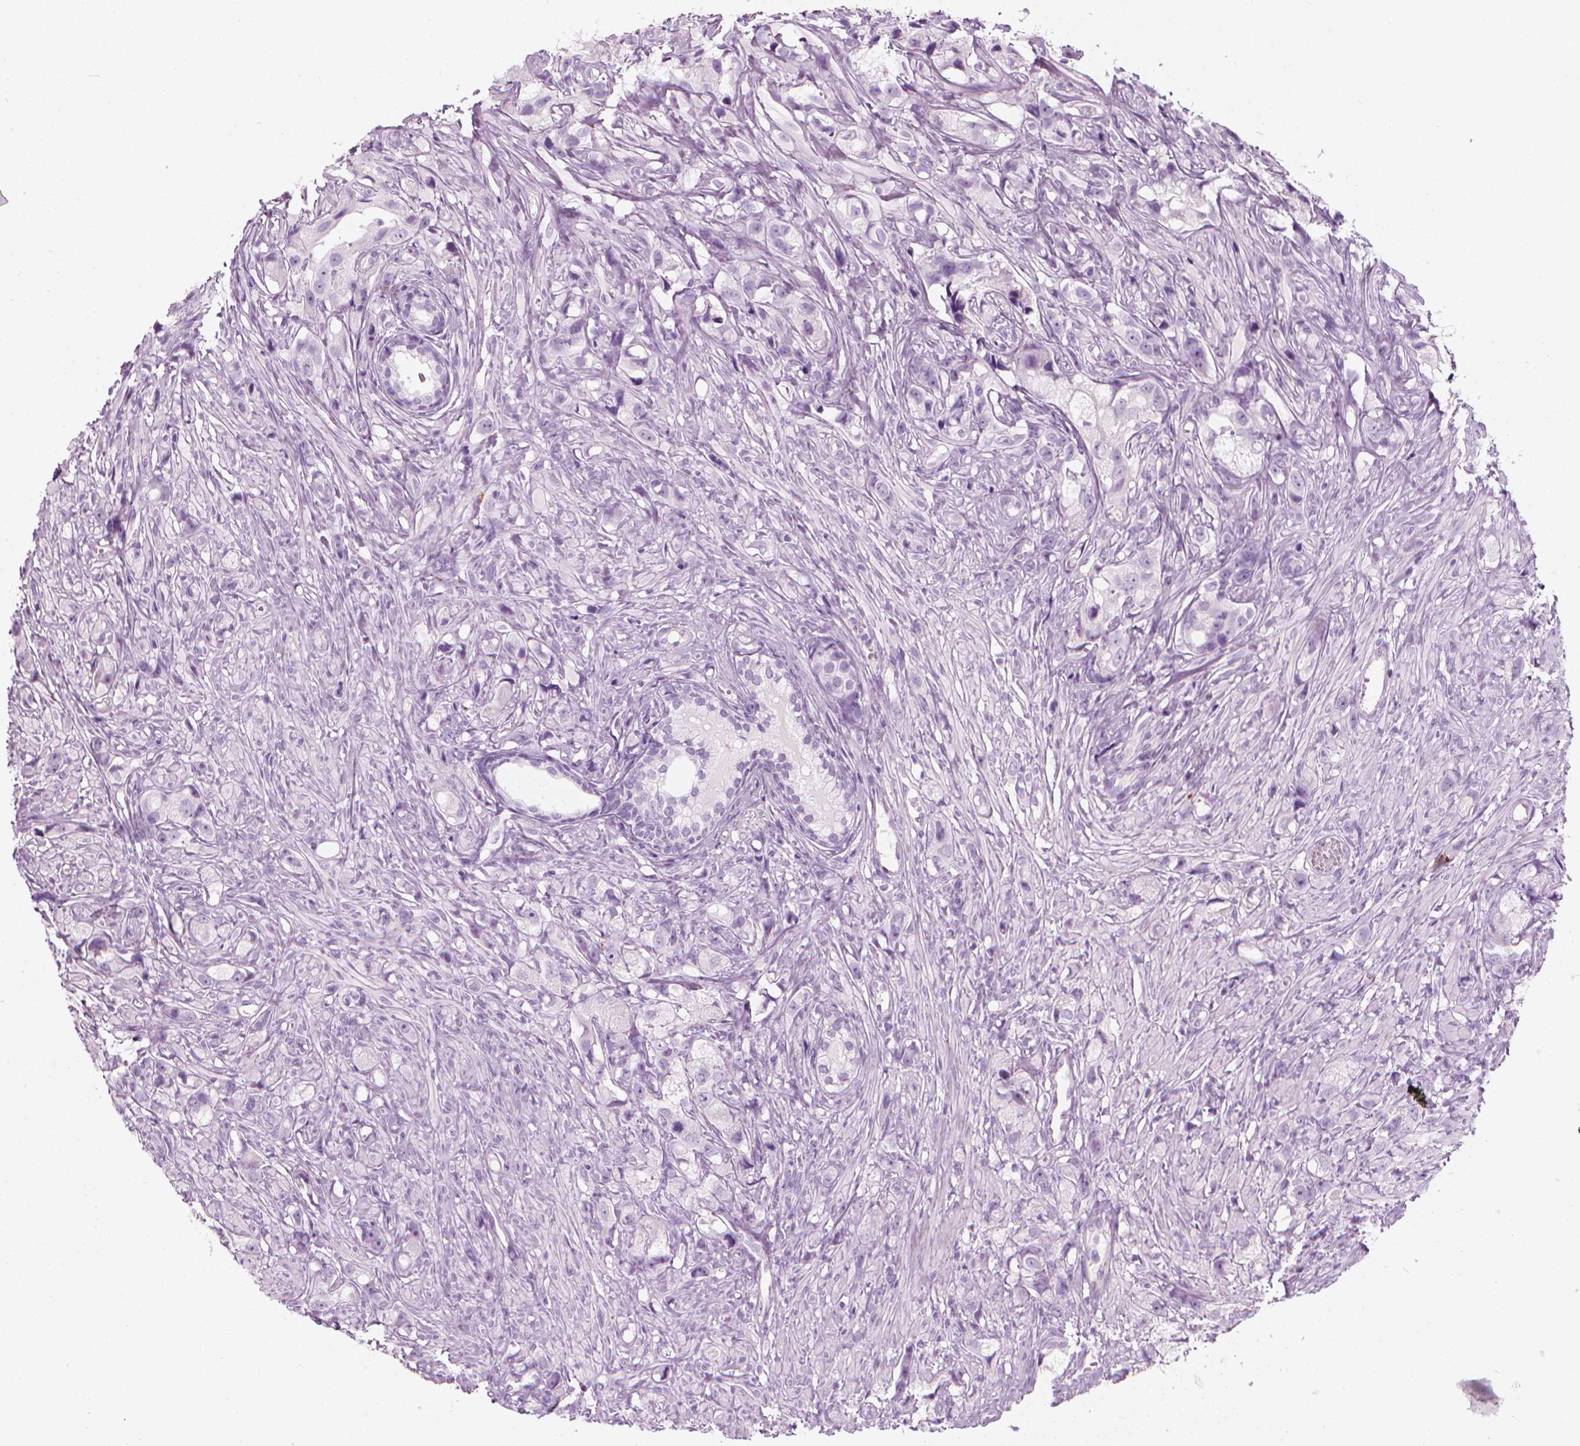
{"staining": {"intensity": "negative", "quantity": "none", "location": "none"}, "tissue": "prostate cancer", "cell_type": "Tumor cells", "image_type": "cancer", "snomed": [{"axis": "morphology", "description": "Adenocarcinoma, High grade"}, {"axis": "topography", "description": "Prostate"}], "caption": "IHC photomicrograph of neoplastic tissue: high-grade adenocarcinoma (prostate) stained with DAB (3,3'-diaminobenzidine) exhibits no significant protein expression in tumor cells.", "gene": "SCG3", "patient": {"sex": "male", "age": 75}}